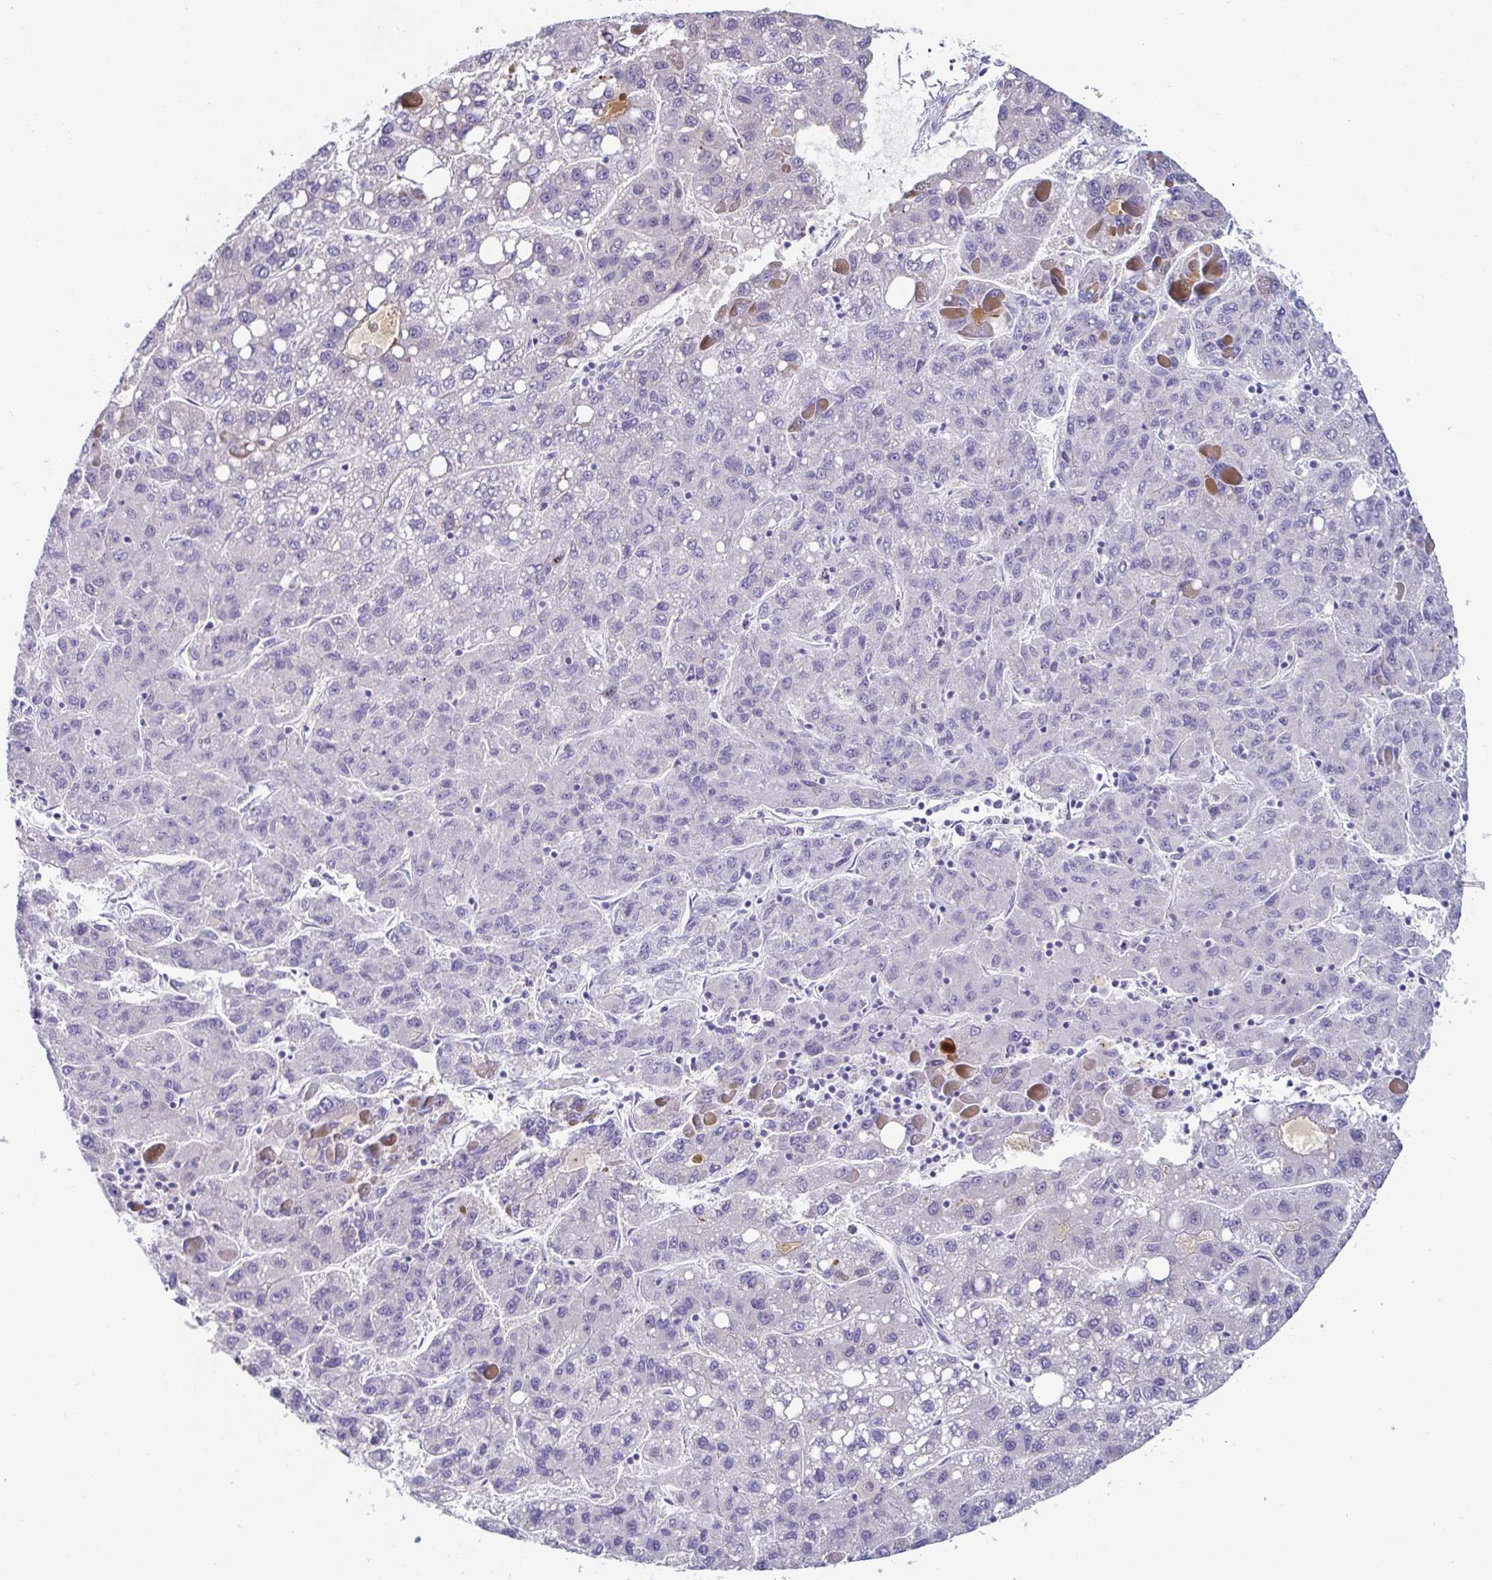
{"staining": {"intensity": "negative", "quantity": "none", "location": "none"}, "tissue": "liver cancer", "cell_type": "Tumor cells", "image_type": "cancer", "snomed": [{"axis": "morphology", "description": "Carcinoma, Hepatocellular, NOS"}, {"axis": "topography", "description": "Liver"}], "caption": "Tumor cells are negative for brown protein staining in liver cancer (hepatocellular carcinoma).", "gene": "C4orf17", "patient": {"sex": "female", "age": 82}}